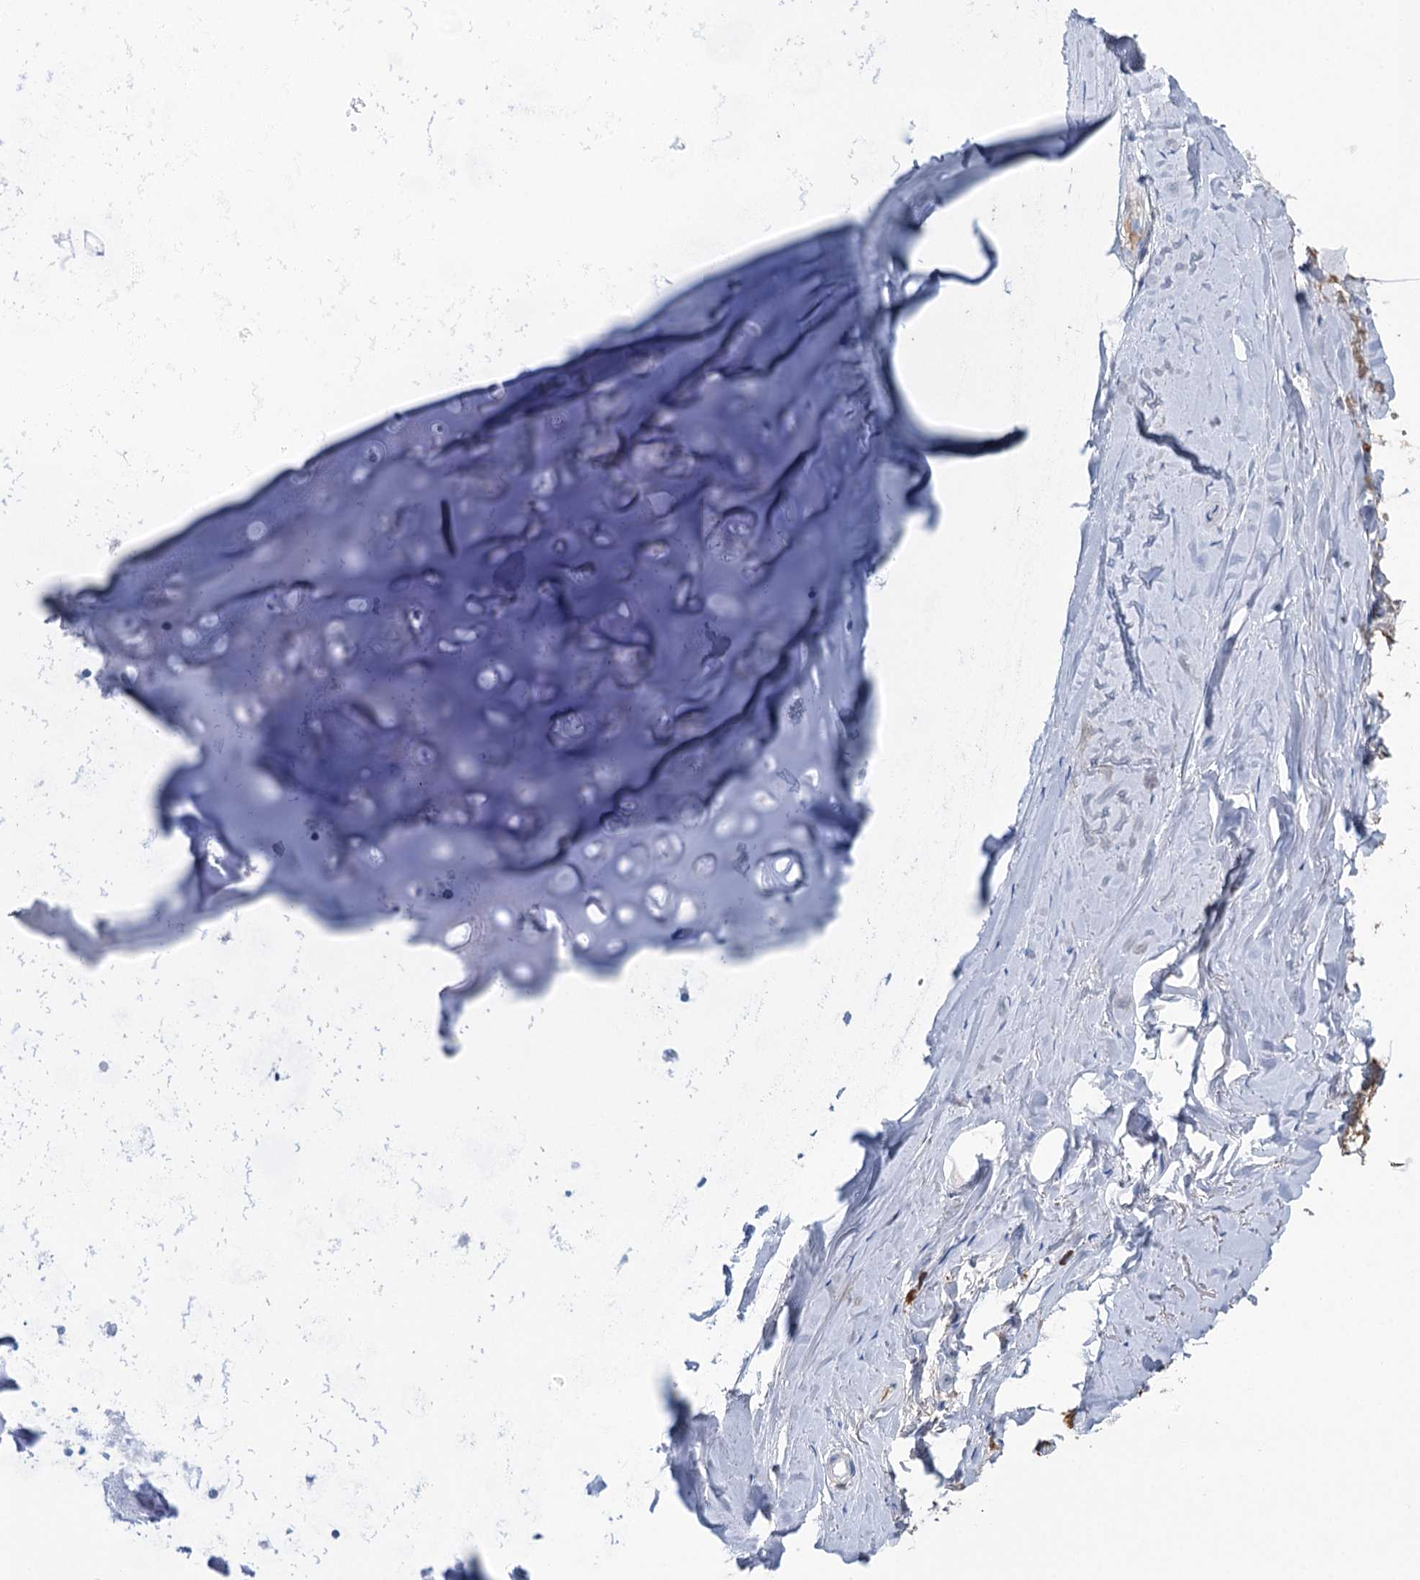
{"staining": {"intensity": "negative", "quantity": "none", "location": "none"}, "tissue": "adipose tissue", "cell_type": "Adipocytes", "image_type": "normal", "snomed": [{"axis": "morphology", "description": "Normal tissue, NOS"}, {"axis": "topography", "description": "Lymph node"}, {"axis": "topography", "description": "Bronchus"}], "caption": "Benign adipose tissue was stained to show a protein in brown. There is no significant expression in adipocytes.", "gene": "FBXW12", "patient": {"sex": "male", "age": 63}}